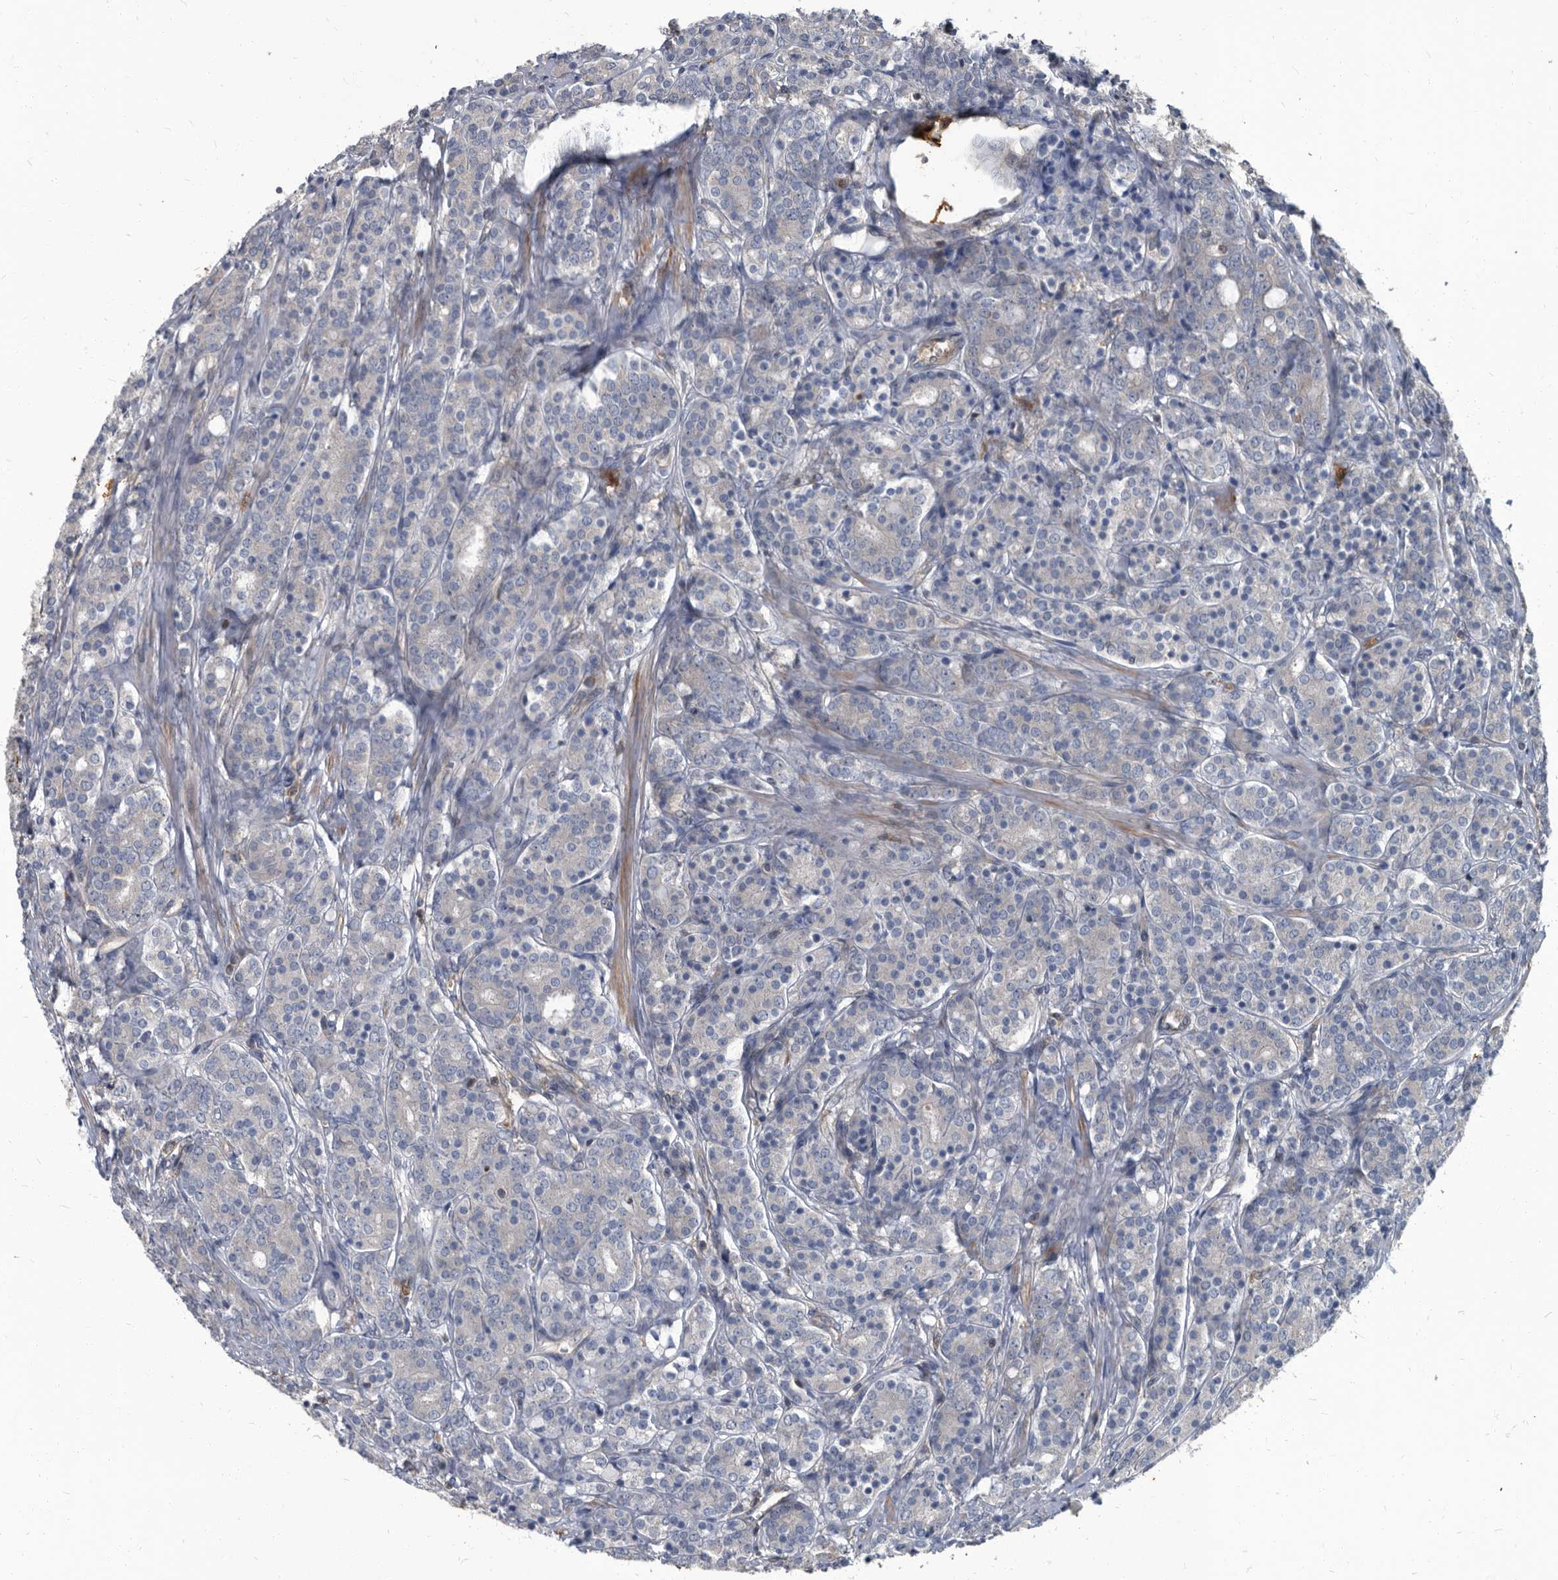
{"staining": {"intensity": "negative", "quantity": "none", "location": "none"}, "tissue": "prostate cancer", "cell_type": "Tumor cells", "image_type": "cancer", "snomed": [{"axis": "morphology", "description": "Adenocarcinoma, High grade"}, {"axis": "topography", "description": "Prostate"}], "caption": "Photomicrograph shows no protein expression in tumor cells of prostate cancer tissue. Brightfield microscopy of IHC stained with DAB (brown) and hematoxylin (blue), captured at high magnification.", "gene": "CDV3", "patient": {"sex": "male", "age": 62}}